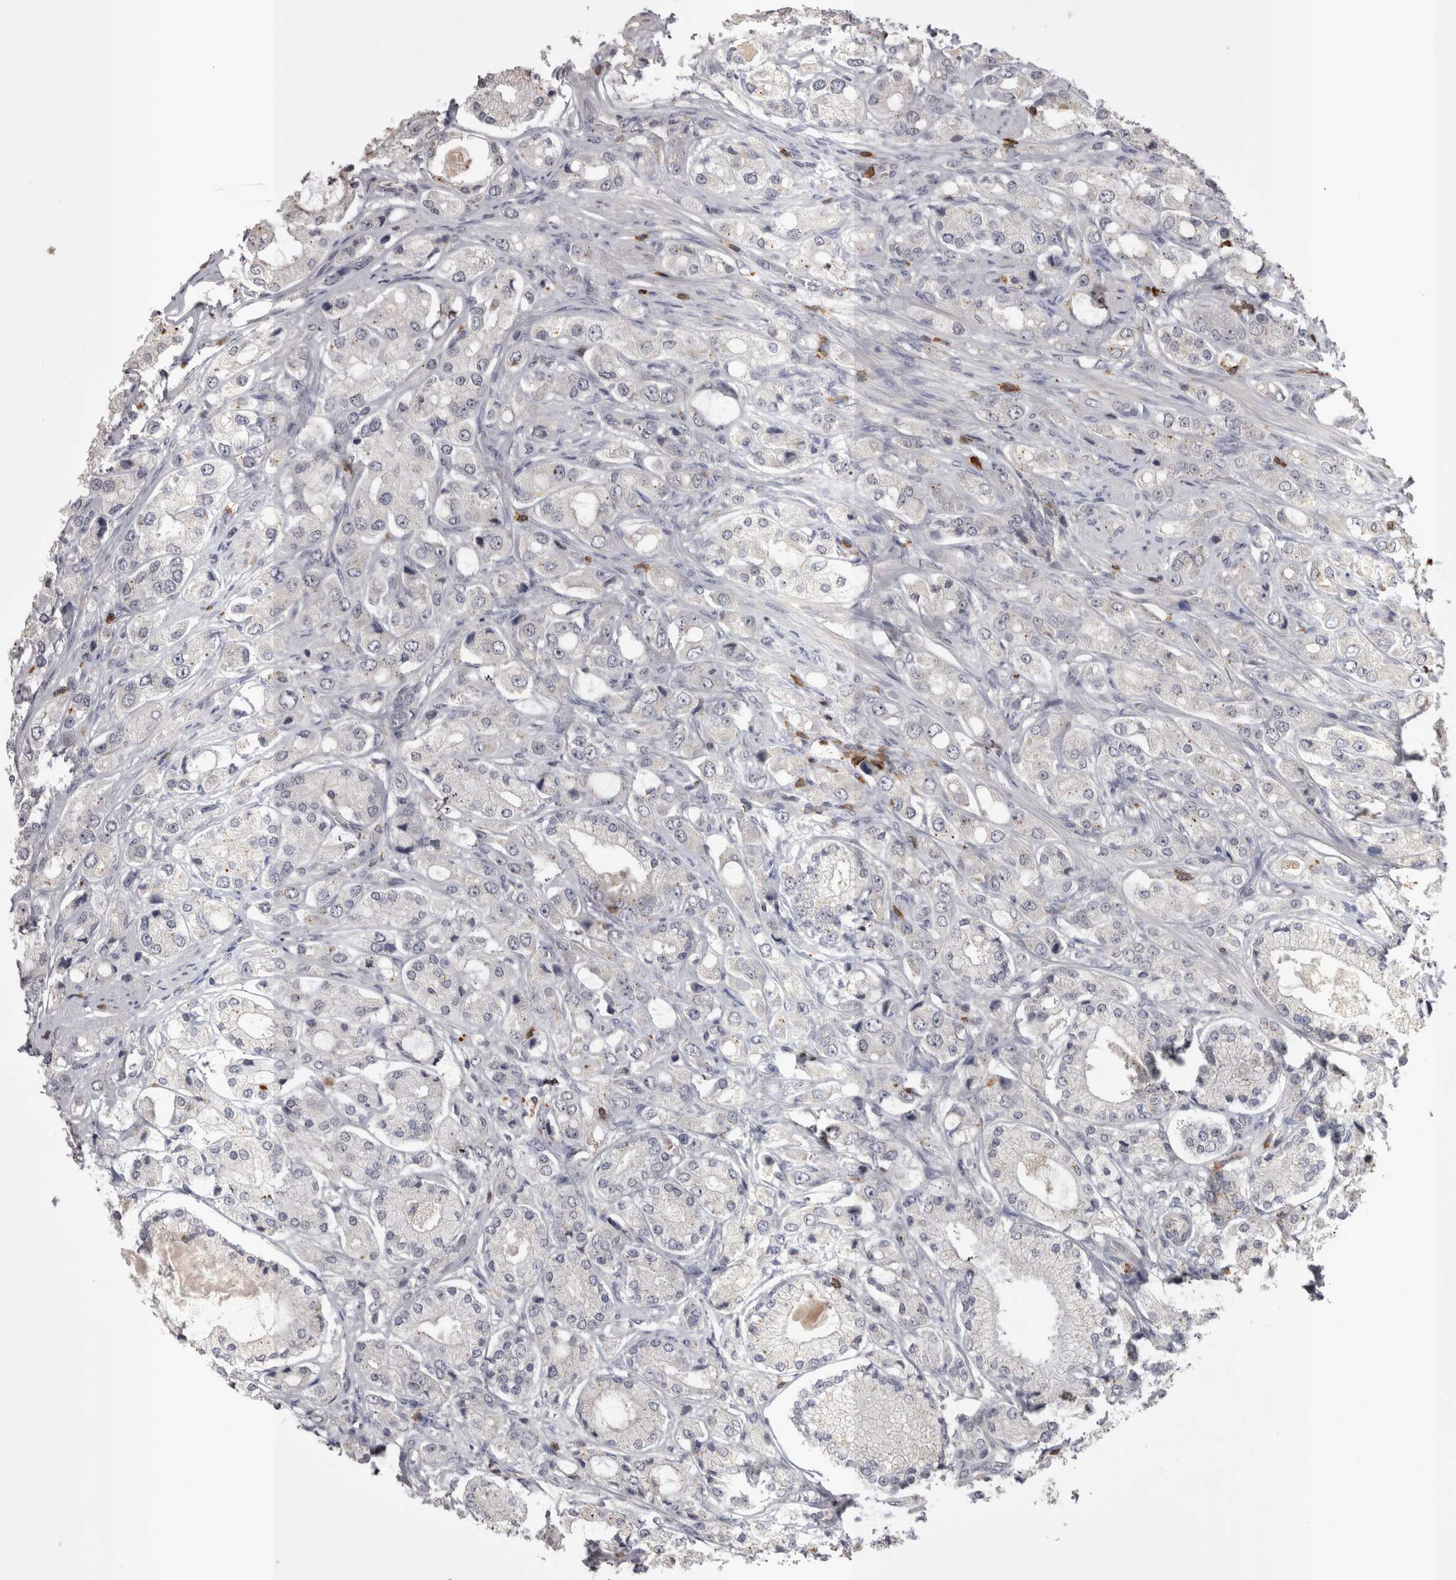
{"staining": {"intensity": "negative", "quantity": "none", "location": "none"}, "tissue": "prostate cancer", "cell_type": "Tumor cells", "image_type": "cancer", "snomed": [{"axis": "morphology", "description": "Adenocarcinoma, High grade"}, {"axis": "topography", "description": "Prostate"}], "caption": "Tumor cells show no significant protein staining in high-grade adenocarcinoma (prostate). (DAB immunohistochemistry visualized using brightfield microscopy, high magnification).", "gene": "SKAP1", "patient": {"sex": "male", "age": 65}}